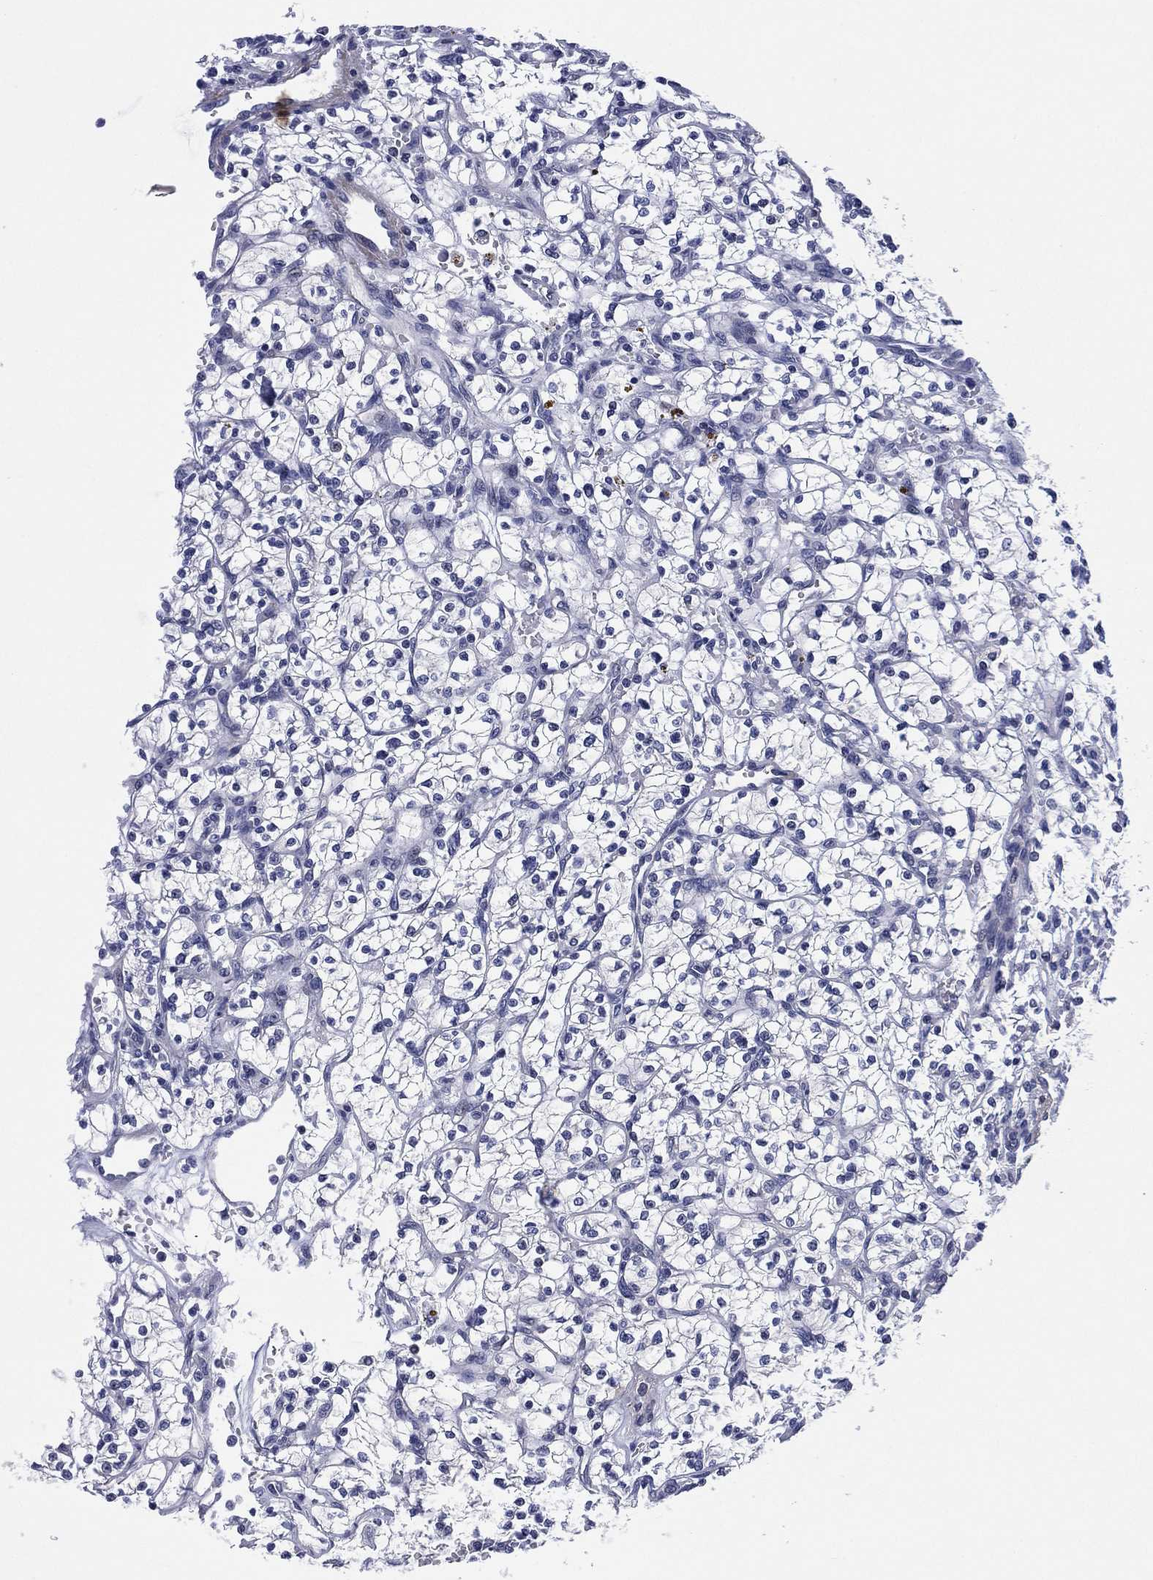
{"staining": {"intensity": "negative", "quantity": "none", "location": "none"}, "tissue": "renal cancer", "cell_type": "Tumor cells", "image_type": "cancer", "snomed": [{"axis": "morphology", "description": "Adenocarcinoma, NOS"}, {"axis": "topography", "description": "Kidney"}], "caption": "The image demonstrates no staining of tumor cells in renal adenocarcinoma.", "gene": "CLIP3", "patient": {"sex": "female", "age": 64}}